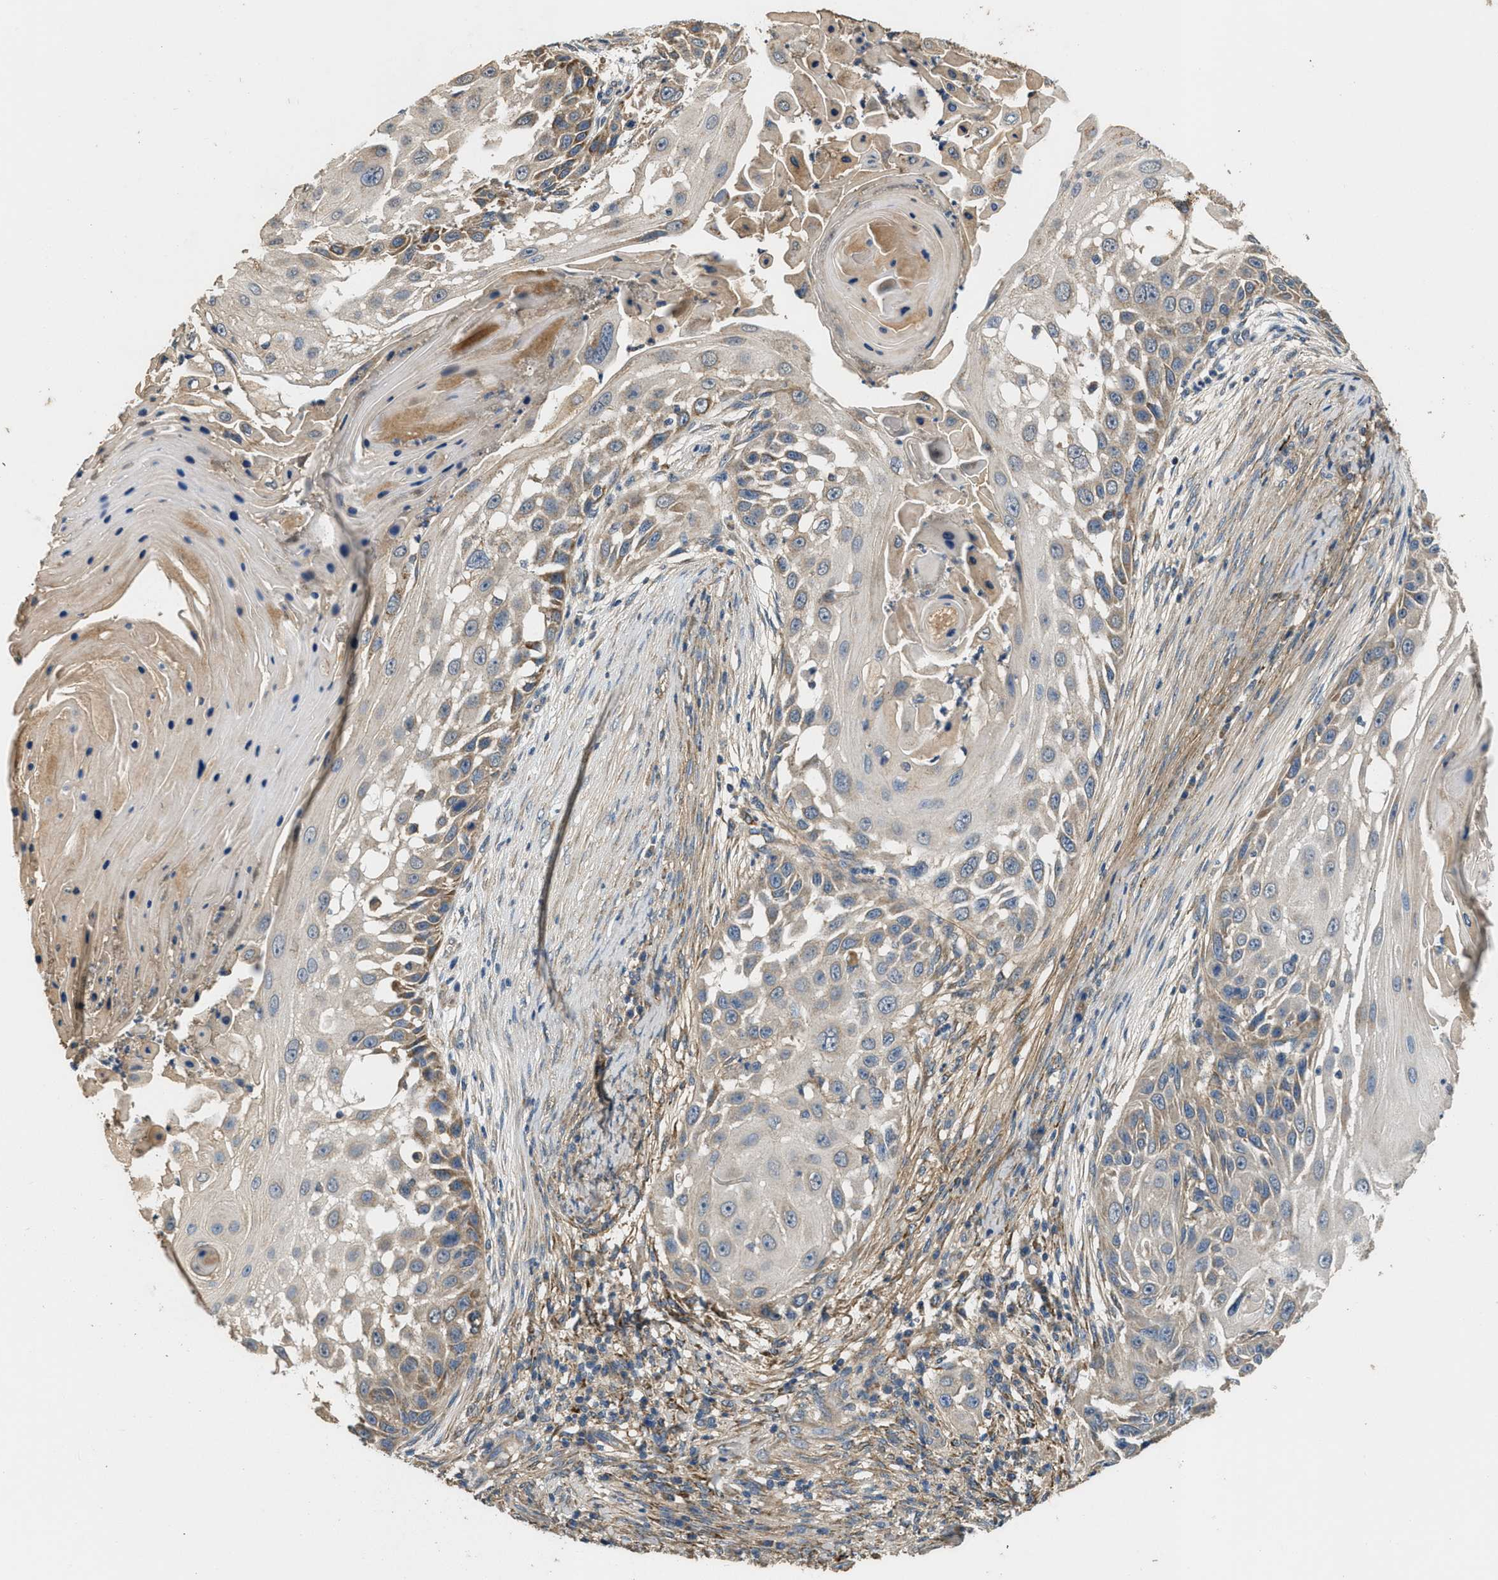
{"staining": {"intensity": "moderate", "quantity": "25%-75%", "location": "cytoplasmic/membranous"}, "tissue": "skin cancer", "cell_type": "Tumor cells", "image_type": "cancer", "snomed": [{"axis": "morphology", "description": "Squamous cell carcinoma, NOS"}, {"axis": "topography", "description": "Skin"}], "caption": "Immunohistochemical staining of skin squamous cell carcinoma displays medium levels of moderate cytoplasmic/membranous expression in approximately 25%-75% of tumor cells. Immunohistochemistry stains the protein in brown and the nuclei are stained blue.", "gene": "THBS2", "patient": {"sex": "female", "age": 44}}